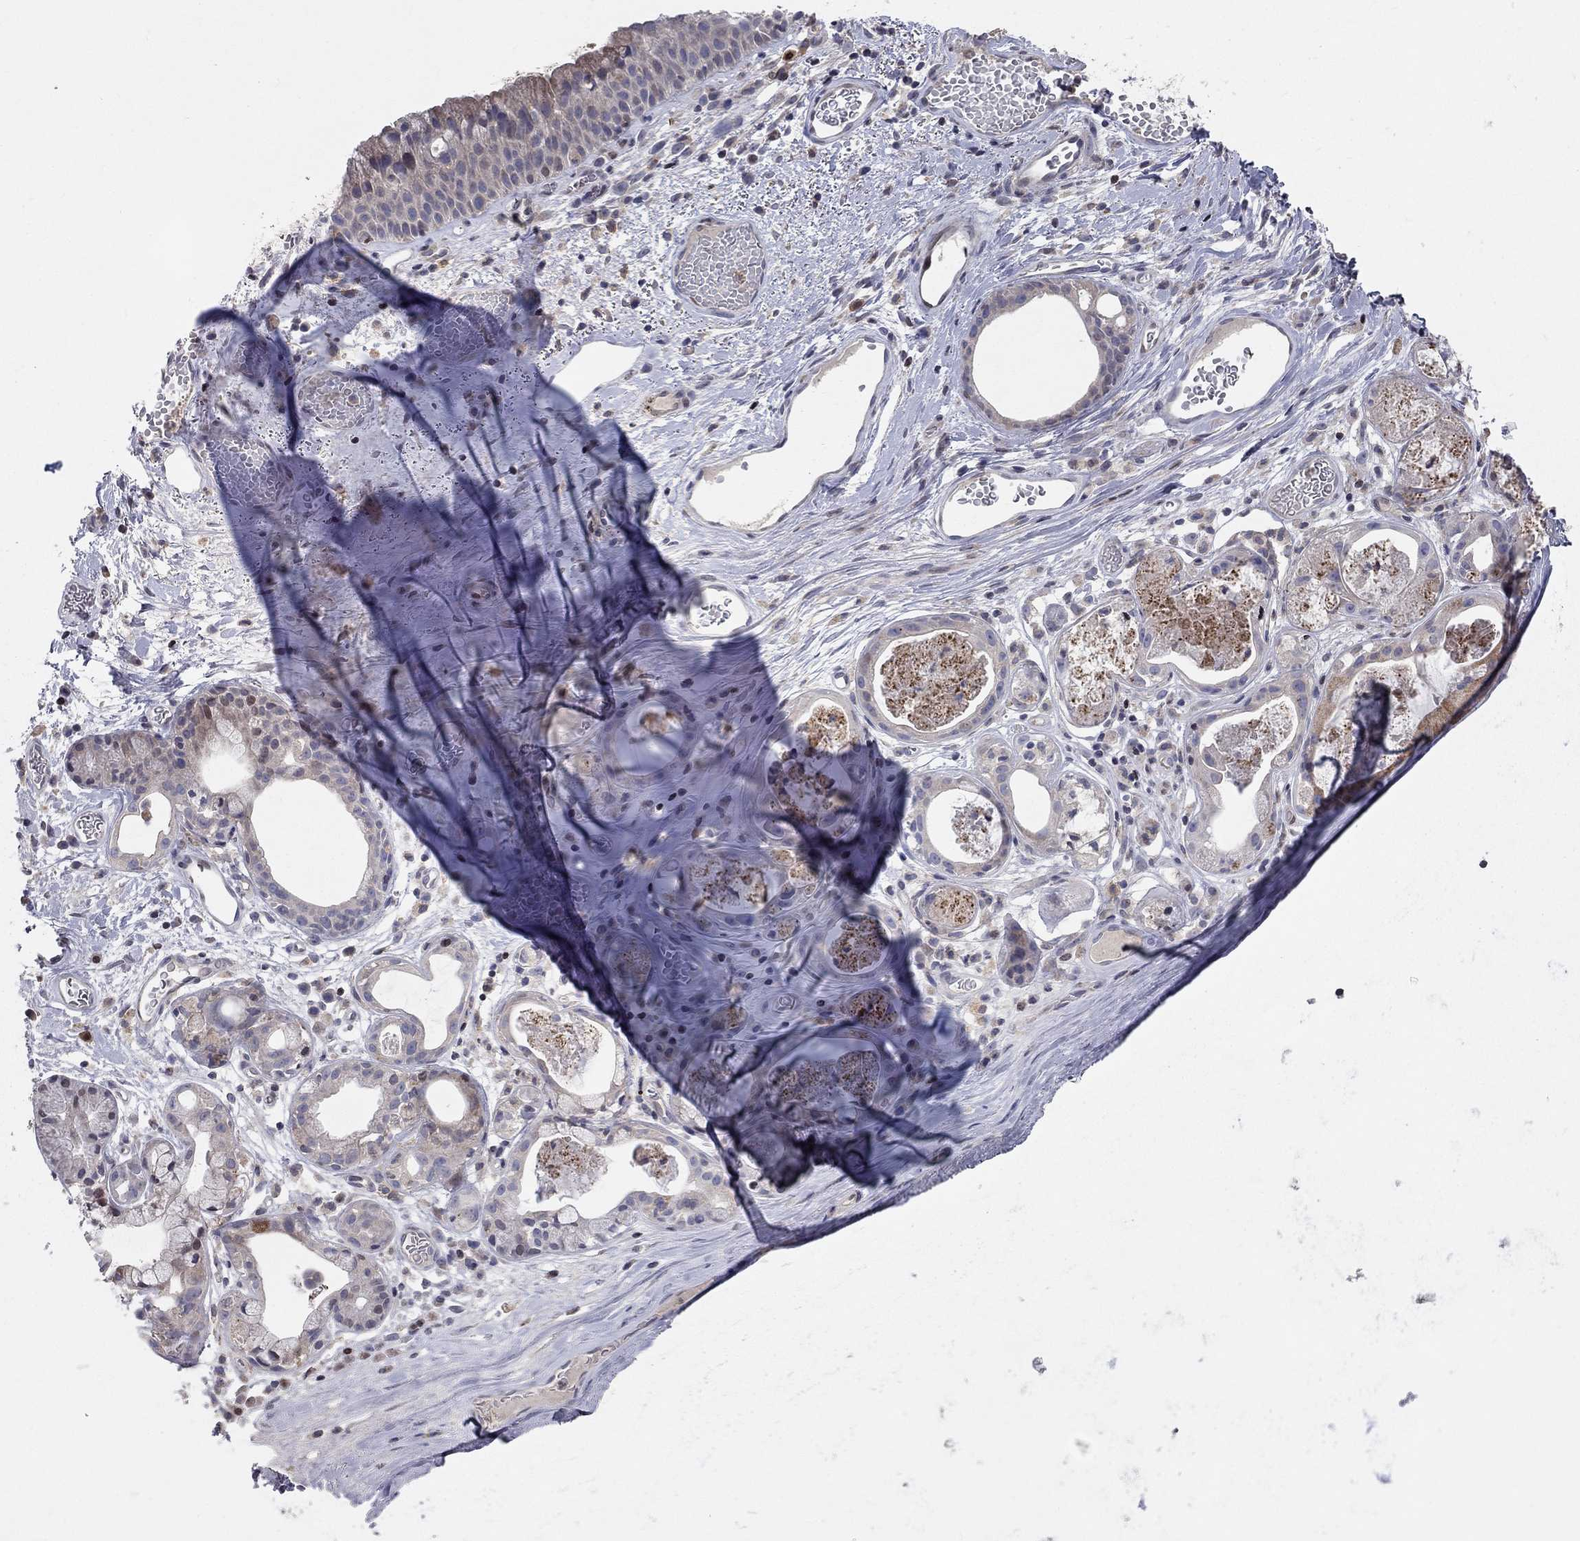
{"staining": {"intensity": "negative", "quantity": "none", "location": "none"}, "tissue": "adipose tissue", "cell_type": "Adipocytes", "image_type": "normal", "snomed": [{"axis": "morphology", "description": "Normal tissue, NOS"}, {"axis": "topography", "description": "Cartilage tissue"}], "caption": "High magnification brightfield microscopy of unremarkable adipose tissue stained with DAB (3,3'-diaminobenzidine) (brown) and counterstained with hematoxylin (blue): adipocytes show no significant staining. (IHC, brightfield microscopy, high magnification).", "gene": "ERN2", "patient": {"sex": "male", "age": 81}}